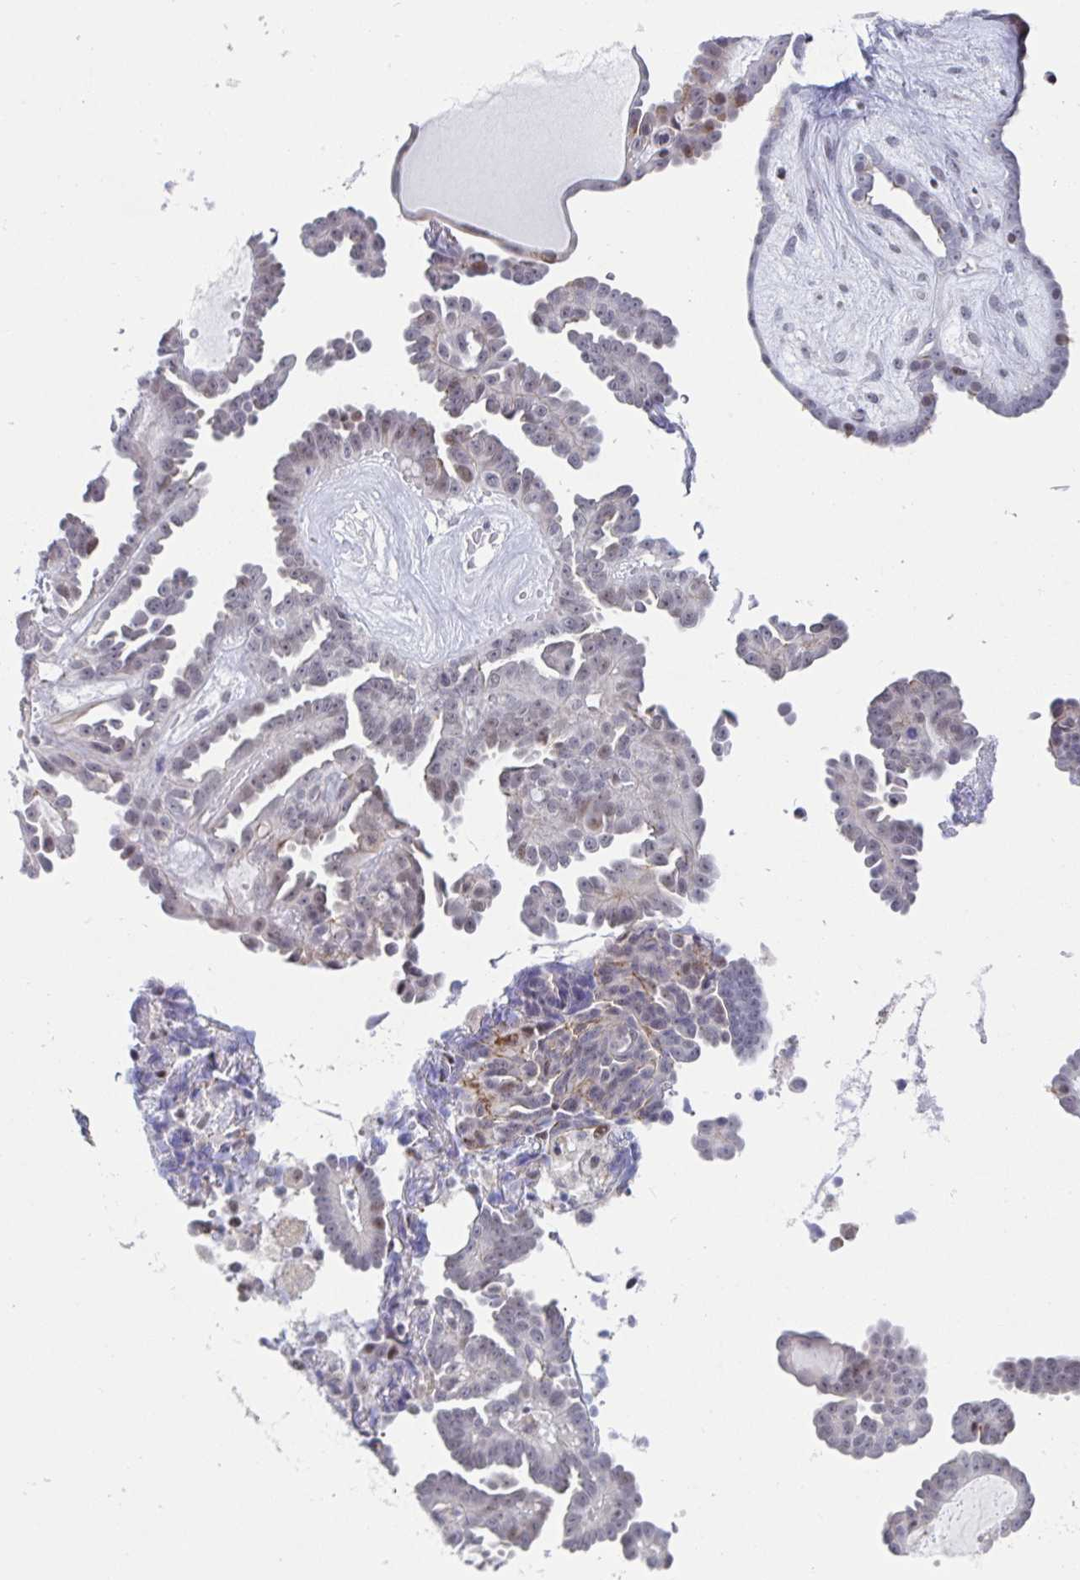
{"staining": {"intensity": "weak", "quantity": "<25%", "location": "nuclear"}, "tissue": "ovarian cancer", "cell_type": "Tumor cells", "image_type": "cancer", "snomed": [{"axis": "morphology", "description": "Cystadenocarcinoma, serous, NOS"}, {"axis": "topography", "description": "Ovary"}], "caption": "Histopathology image shows no protein staining in tumor cells of ovarian serous cystadenocarcinoma tissue.", "gene": "WDR72", "patient": {"sex": "female", "age": 71}}